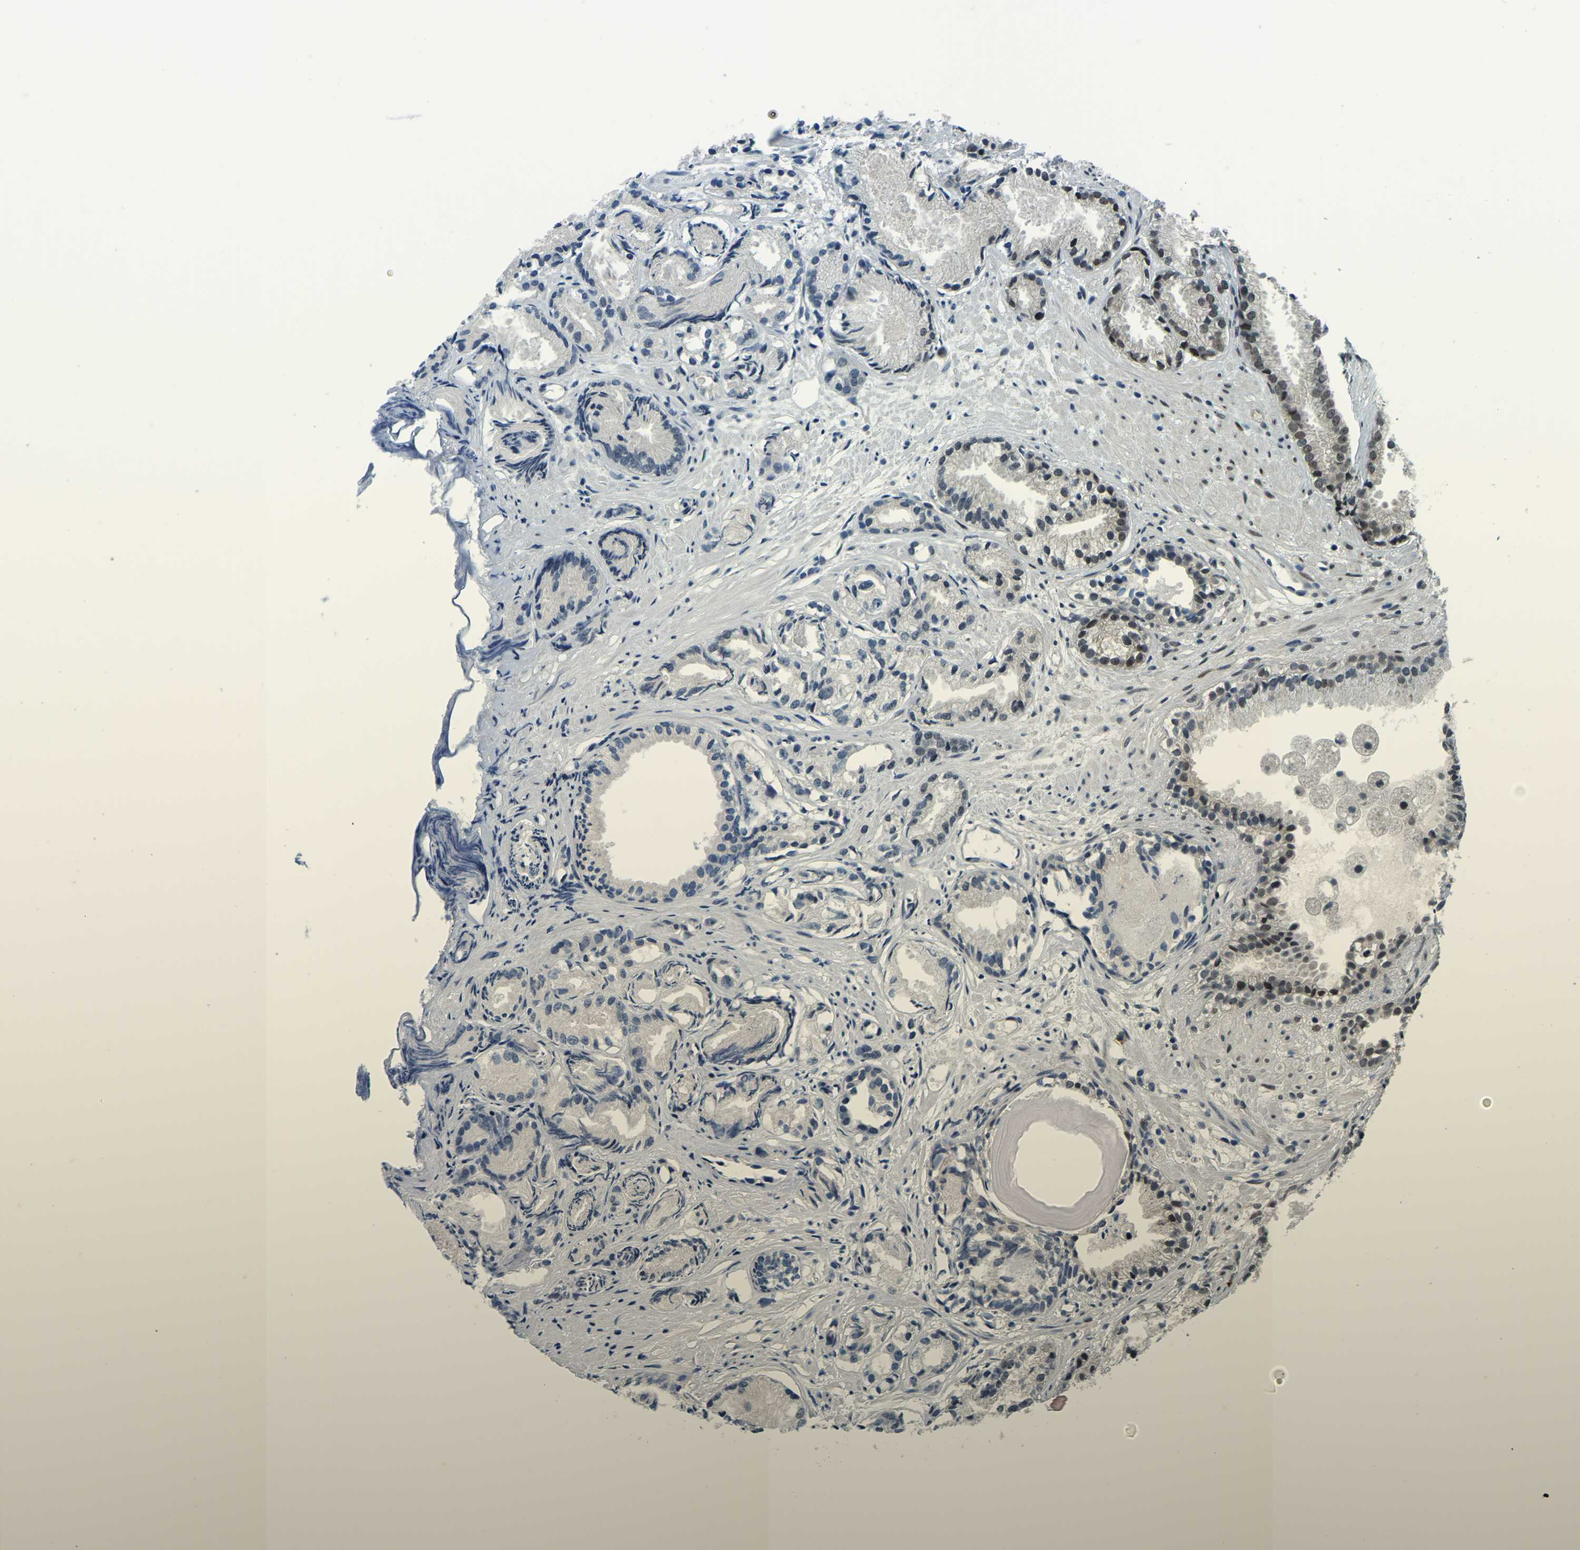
{"staining": {"intensity": "moderate", "quantity": "25%-75%", "location": "nuclear"}, "tissue": "prostate cancer", "cell_type": "Tumor cells", "image_type": "cancer", "snomed": [{"axis": "morphology", "description": "Adenocarcinoma, Low grade"}, {"axis": "topography", "description": "Prostate"}], "caption": "This is an image of IHC staining of prostate cancer, which shows moderate expression in the nuclear of tumor cells.", "gene": "ING2", "patient": {"sex": "male", "age": 72}}